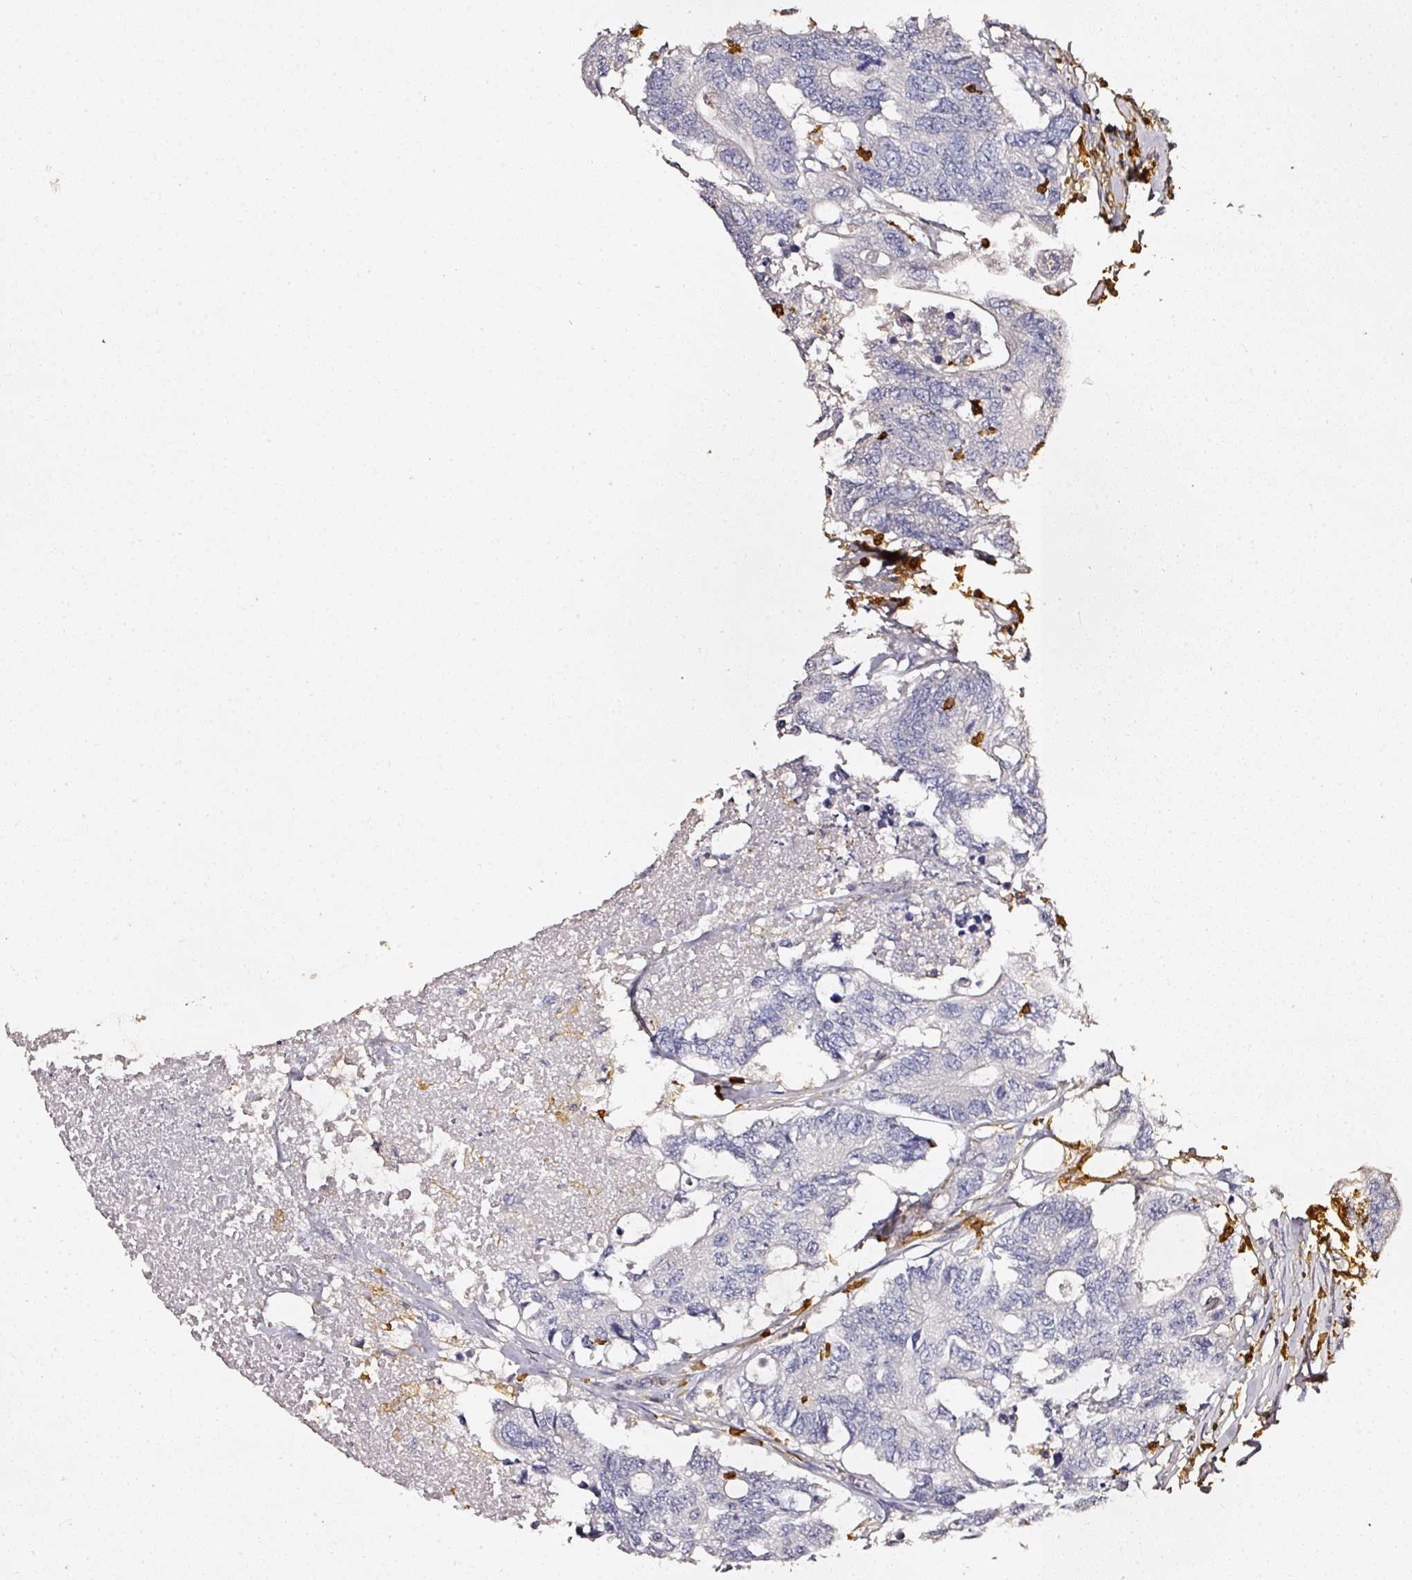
{"staining": {"intensity": "negative", "quantity": "none", "location": "none"}, "tissue": "colorectal cancer", "cell_type": "Tumor cells", "image_type": "cancer", "snomed": [{"axis": "morphology", "description": "Adenocarcinoma, NOS"}, {"axis": "topography", "description": "Colon"}], "caption": "This is an IHC photomicrograph of colorectal cancer. There is no staining in tumor cells.", "gene": "EVL", "patient": {"sex": "male", "age": 71}}